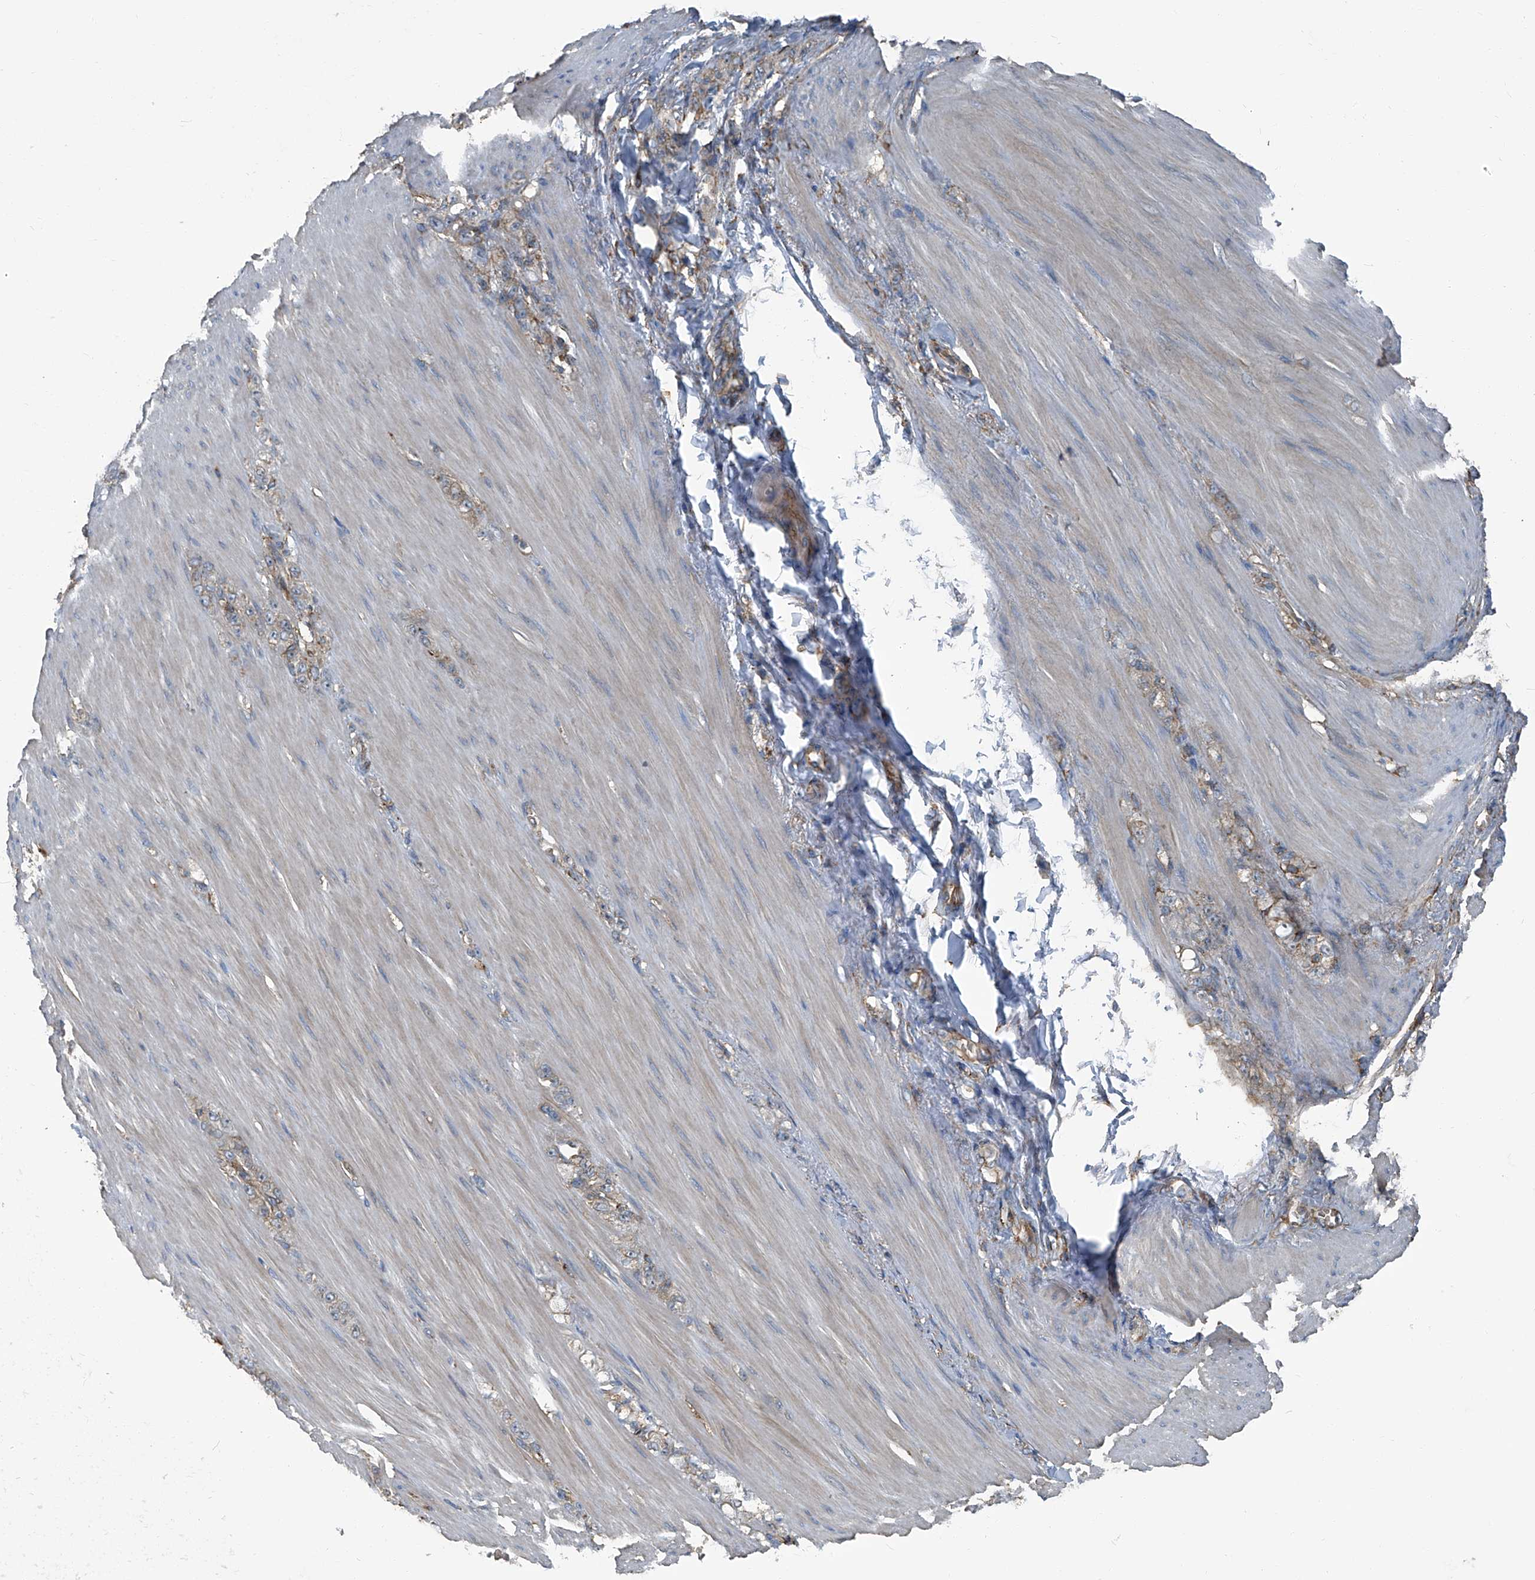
{"staining": {"intensity": "weak", "quantity": "25%-75%", "location": "cytoplasmic/membranous"}, "tissue": "stomach cancer", "cell_type": "Tumor cells", "image_type": "cancer", "snomed": [{"axis": "morphology", "description": "Normal tissue, NOS"}, {"axis": "morphology", "description": "Adenocarcinoma, NOS"}, {"axis": "topography", "description": "Stomach"}], "caption": "The photomicrograph displays immunohistochemical staining of adenocarcinoma (stomach). There is weak cytoplasmic/membranous staining is appreciated in approximately 25%-75% of tumor cells.", "gene": "SEPTIN7", "patient": {"sex": "male", "age": 82}}